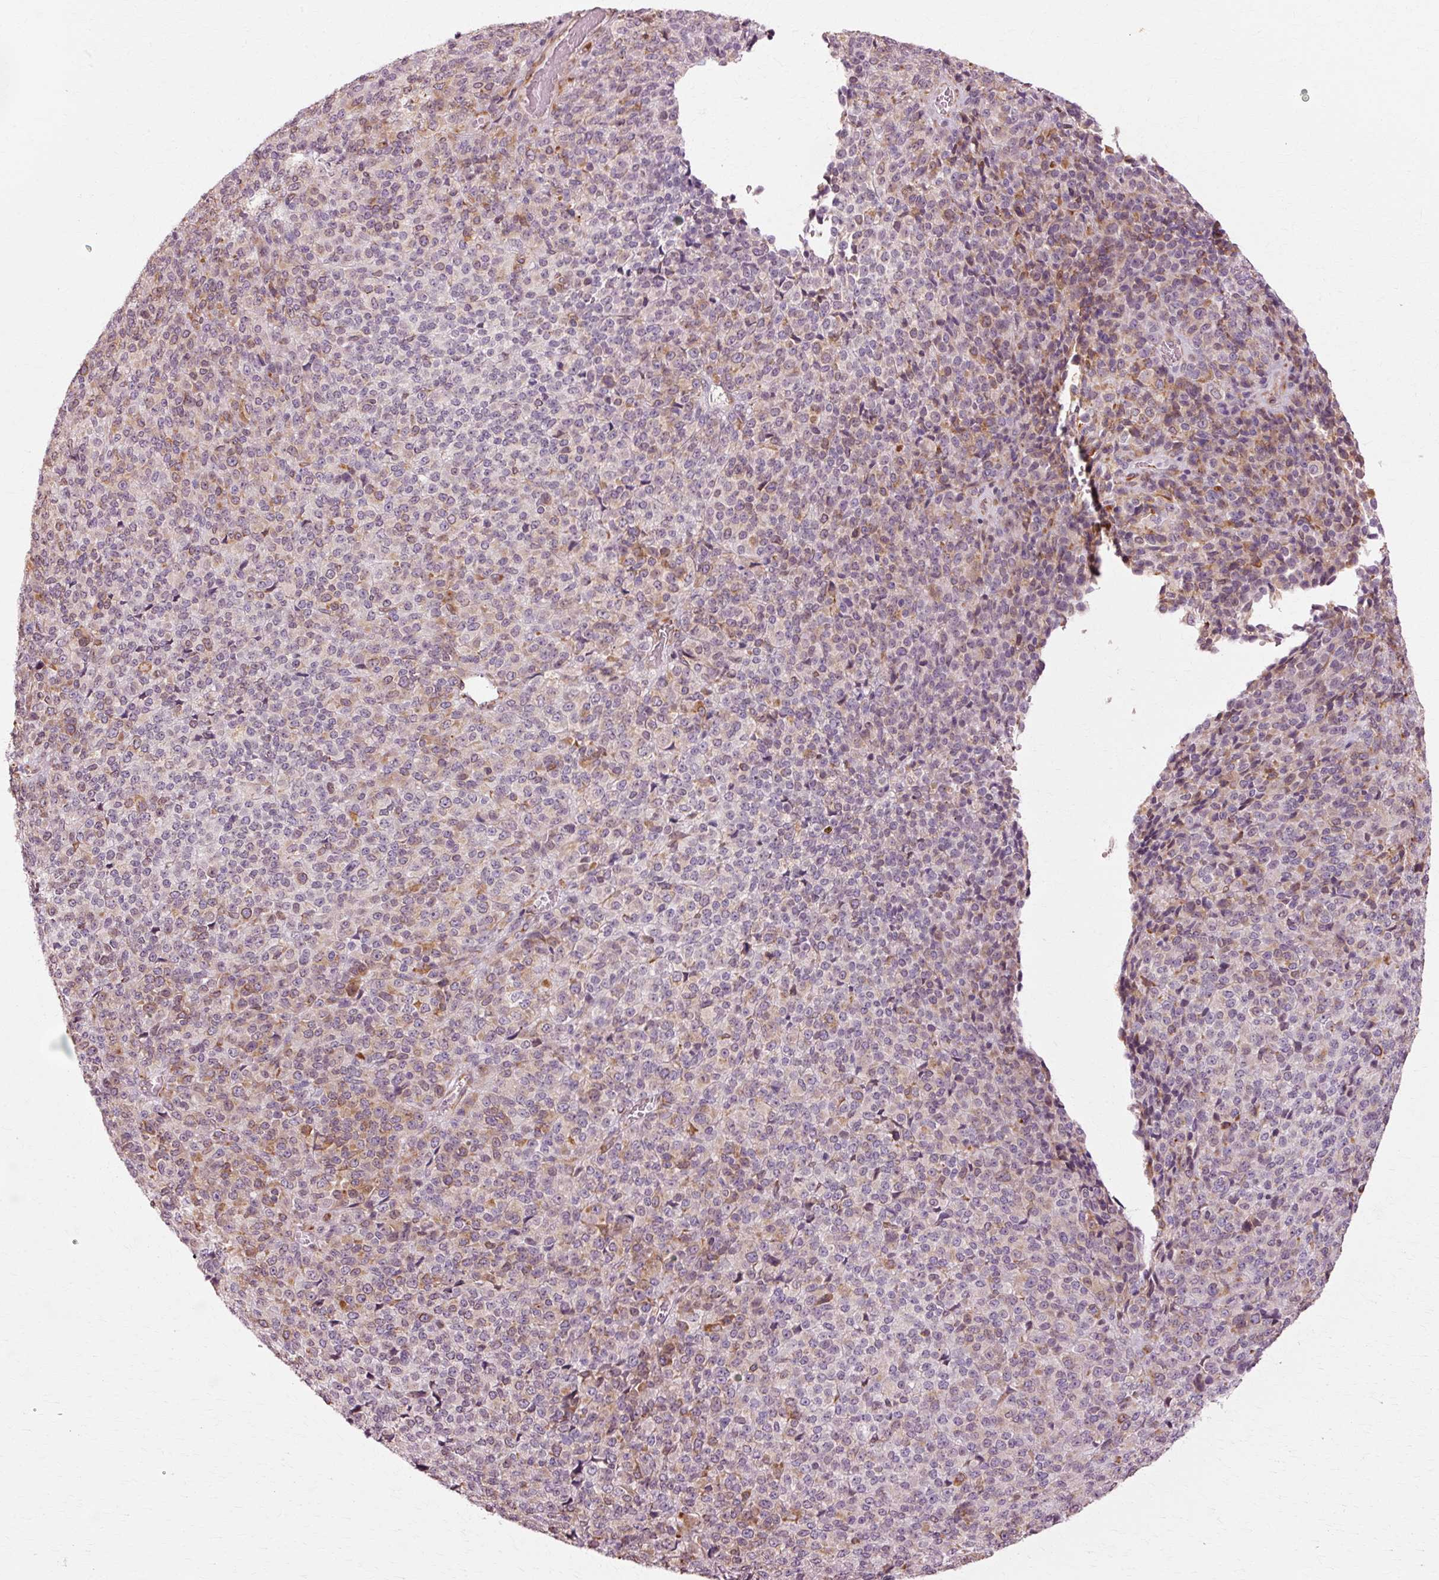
{"staining": {"intensity": "moderate", "quantity": "<25%", "location": "cytoplasmic/membranous"}, "tissue": "melanoma", "cell_type": "Tumor cells", "image_type": "cancer", "snomed": [{"axis": "morphology", "description": "Malignant melanoma, Metastatic site"}, {"axis": "topography", "description": "Brain"}], "caption": "A low amount of moderate cytoplasmic/membranous positivity is appreciated in about <25% of tumor cells in malignant melanoma (metastatic site) tissue.", "gene": "RGPD5", "patient": {"sex": "female", "age": 56}}